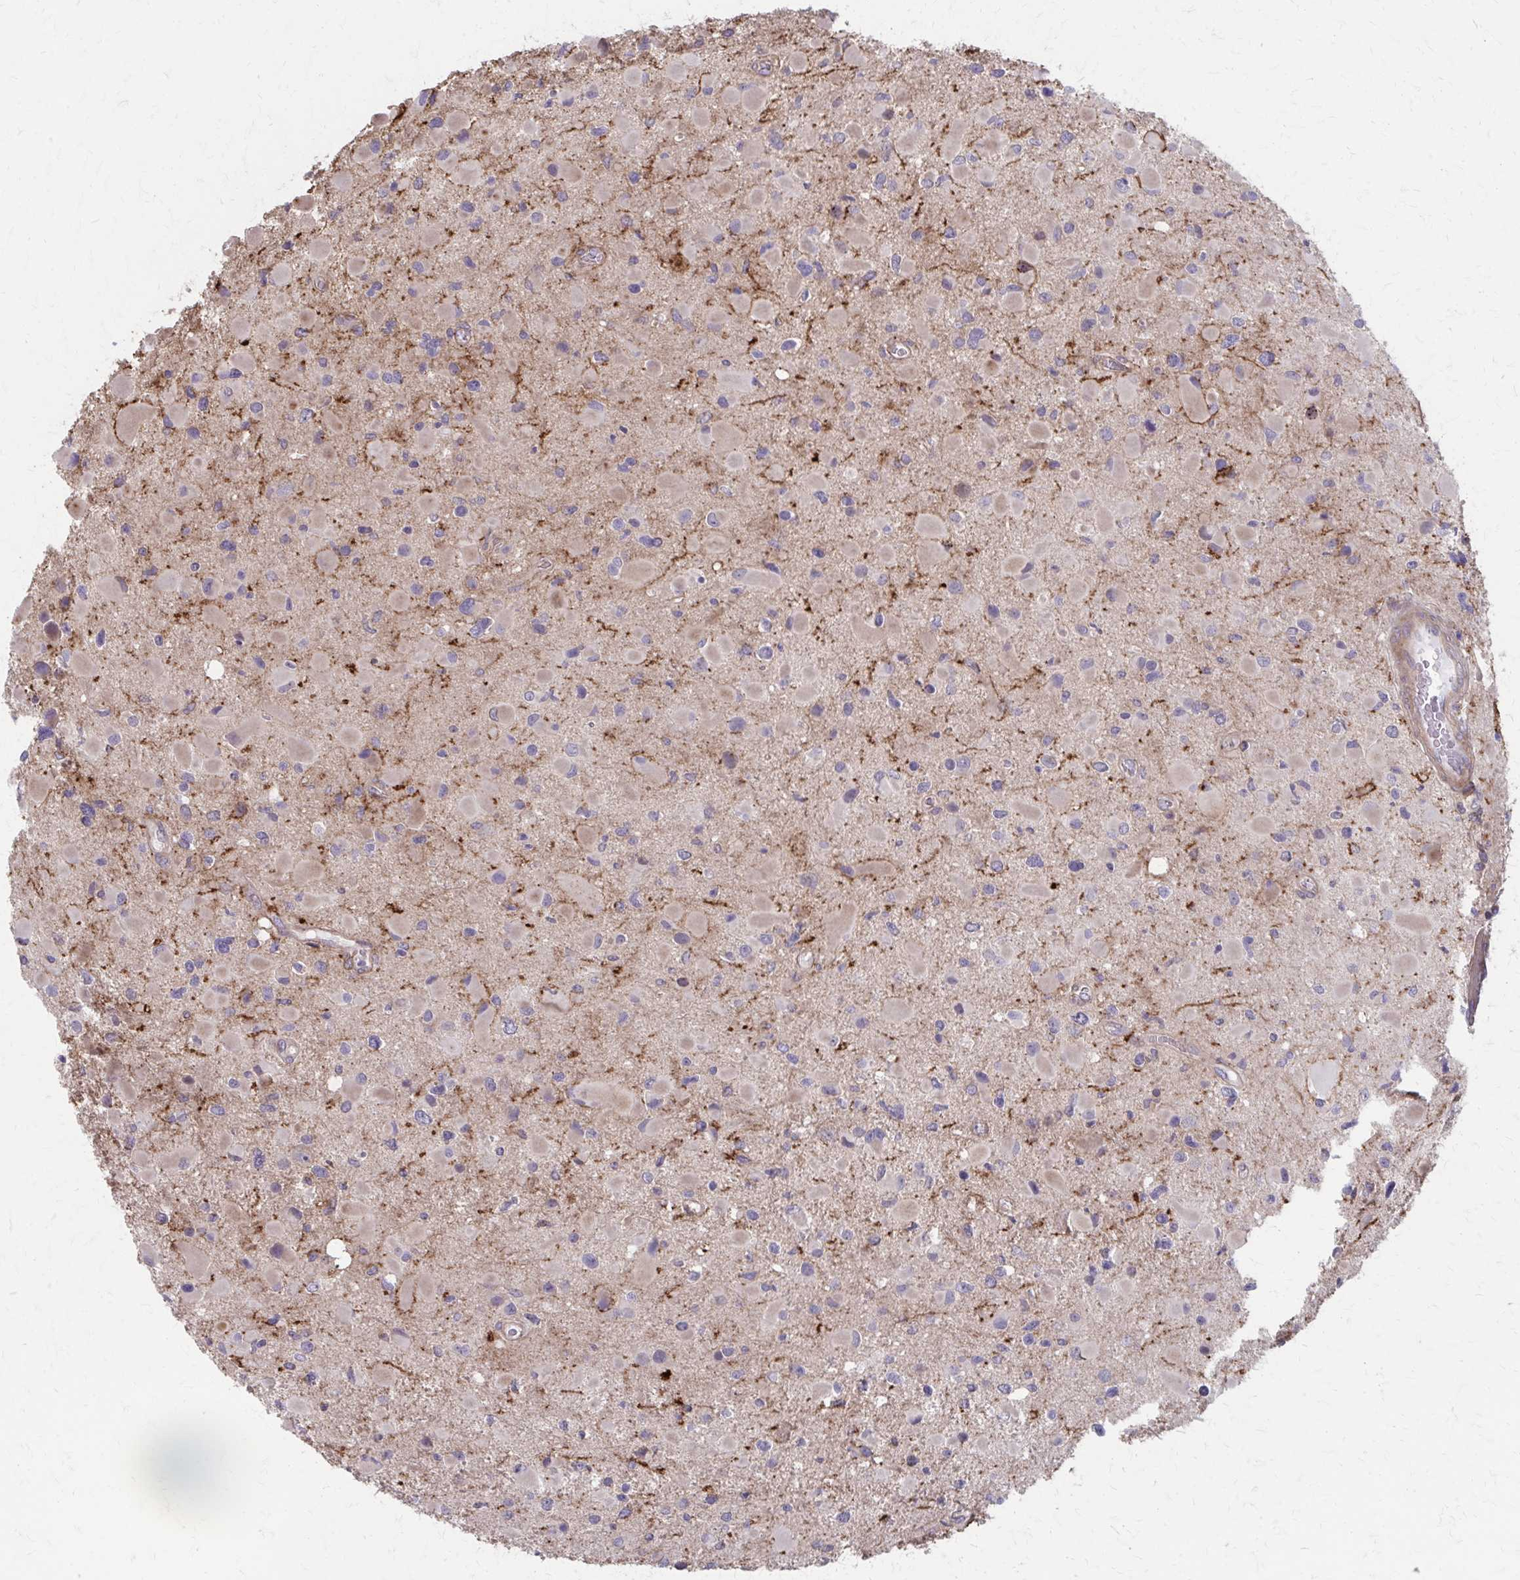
{"staining": {"intensity": "negative", "quantity": "none", "location": "none"}, "tissue": "glioma", "cell_type": "Tumor cells", "image_type": "cancer", "snomed": [{"axis": "morphology", "description": "Glioma, malignant, Low grade"}, {"axis": "topography", "description": "Brain"}], "caption": "Malignant low-grade glioma stained for a protein using immunohistochemistry (IHC) shows no expression tumor cells.", "gene": "MMP14", "patient": {"sex": "female", "age": 32}}